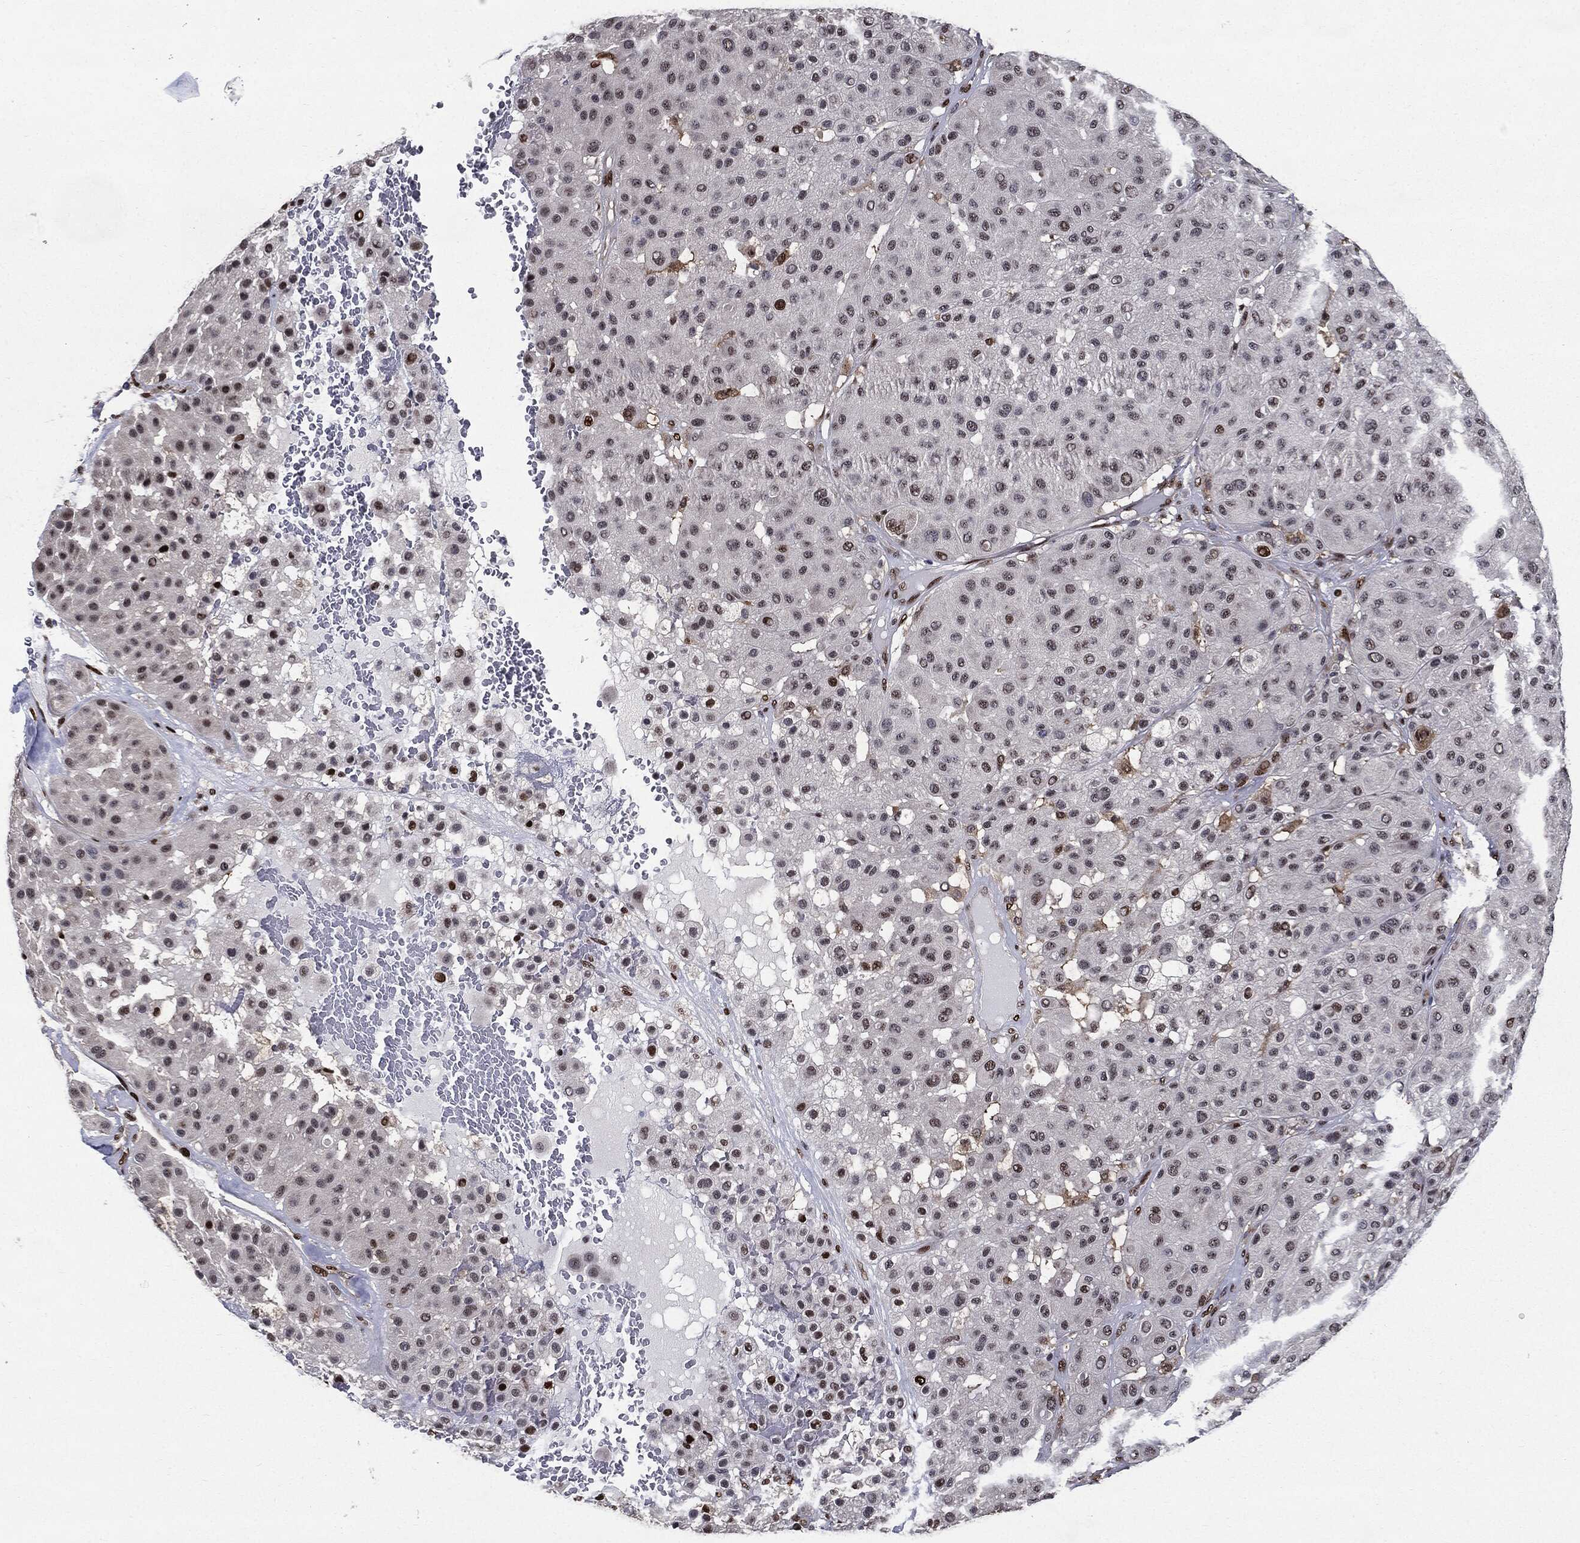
{"staining": {"intensity": "strong", "quantity": "<25%", "location": "nuclear"}, "tissue": "melanoma", "cell_type": "Tumor cells", "image_type": "cancer", "snomed": [{"axis": "morphology", "description": "Malignant melanoma, Metastatic site"}, {"axis": "topography", "description": "Smooth muscle"}], "caption": "Melanoma was stained to show a protein in brown. There is medium levels of strong nuclear expression in approximately <25% of tumor cells.", "gene": "JUN", "patient": {"sex": "male", "age": 41}}